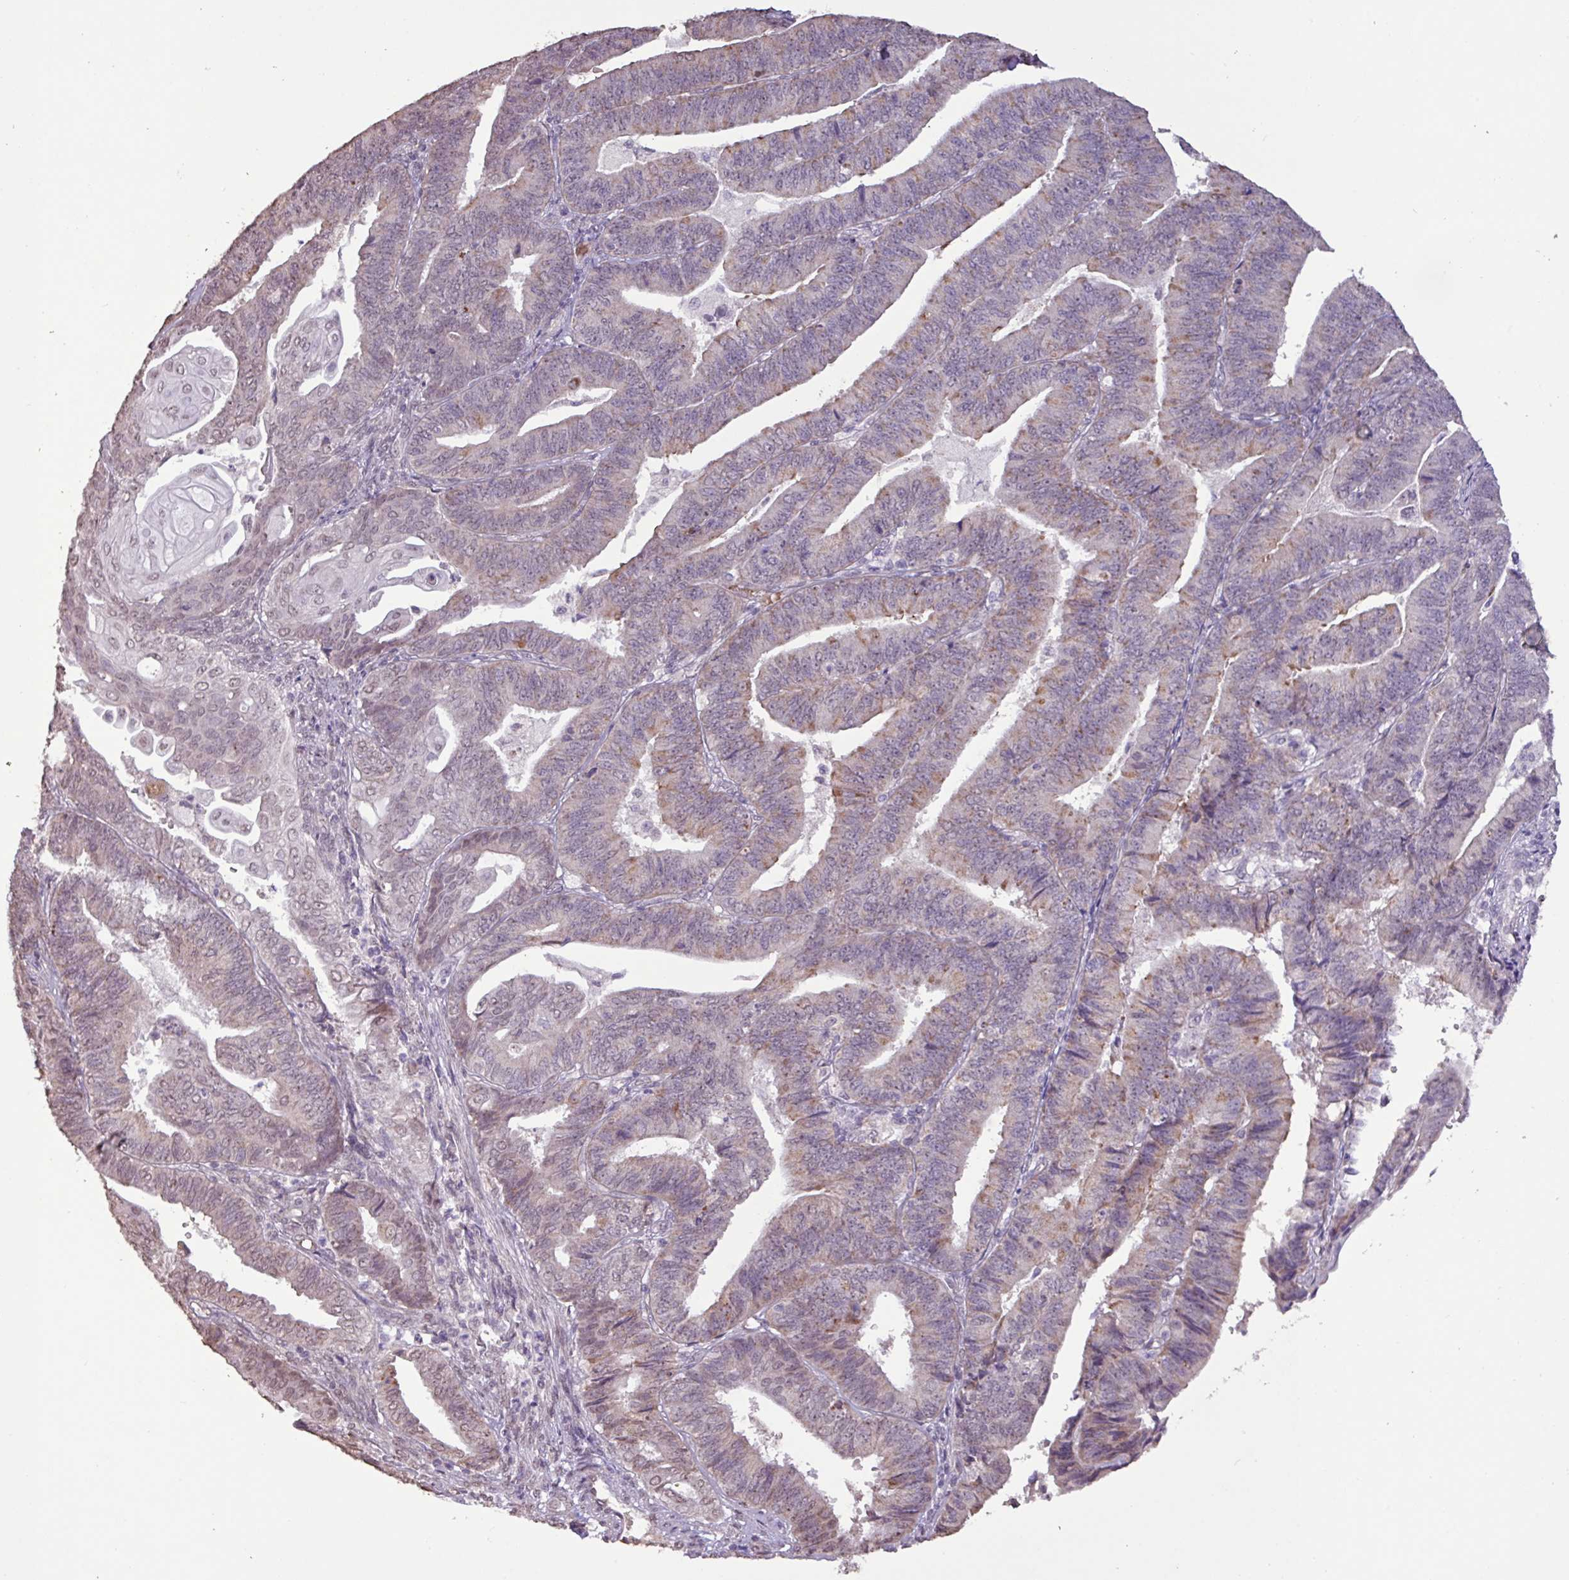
{"staining": {"intensity": "weak", "quantity": "<25%", "location": "cytoplasmic/membranous"}, "tissue": "endometrial cancer", "cell_type": "Tumor cells", "image_type": "cancer", "snomed": [{"axis": "morphology", "description": "Adenocarcinoma, NOS"}, {"axis": "topography", "description": "Endometrium"}], "caption": "Tumor cells are negative for protein expression in human adenocarcinoma (endometrial). The staining was performed using DAB (3,3'-diaminobenzidine) to visualize the protein expression in brown, while the nuclei were stained in blue with hematoxylin (Magnification: 20x).", "gene": "L3MBTL3", "patient": {"sex": "female", "age": 73}}